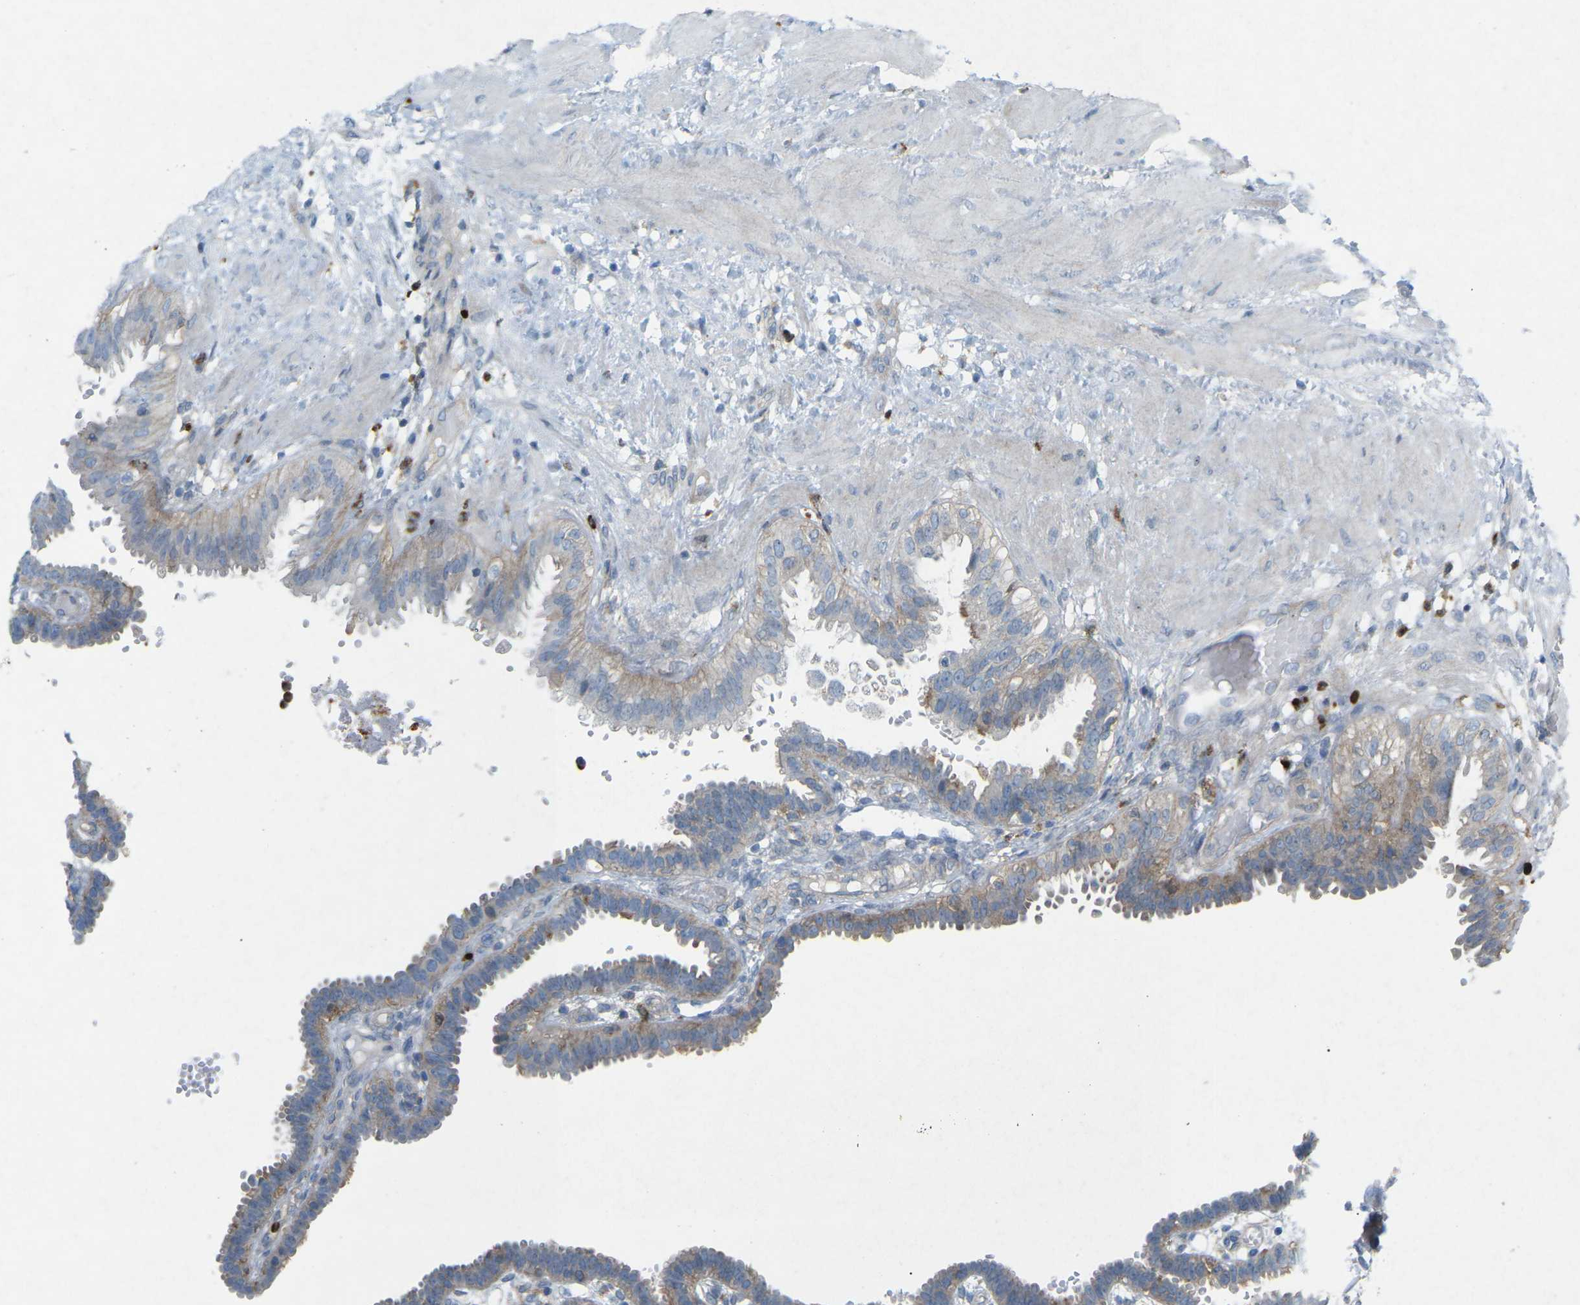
{"staining": {"intensity": "moderate", "quantity": "25%-75%", "location": "cytoplasmic/membranous"}, "tissue": "fallopian tube", "cell_type": "Glandular cells", "image_type": "normal", "snomed": [{"axis": "morphology", "description": "Normal tissue, NOS"}, {"axis": "topography", "description": "Fallopian tube"}, {"axis": "topography", "description": "Placenta"}], "caption": "Immunohistochemical staining of unremarkable fallopian tube shows moderate cytoplasmic/membranous protein positivity in approximately 25%-75% of glandular cells. Immunohistochemistry (ihc) stains the protein of interest in brown and the nuclei are stained blue.", "gene": "STK11", "patient": {"sex": "female", "age": 34}}